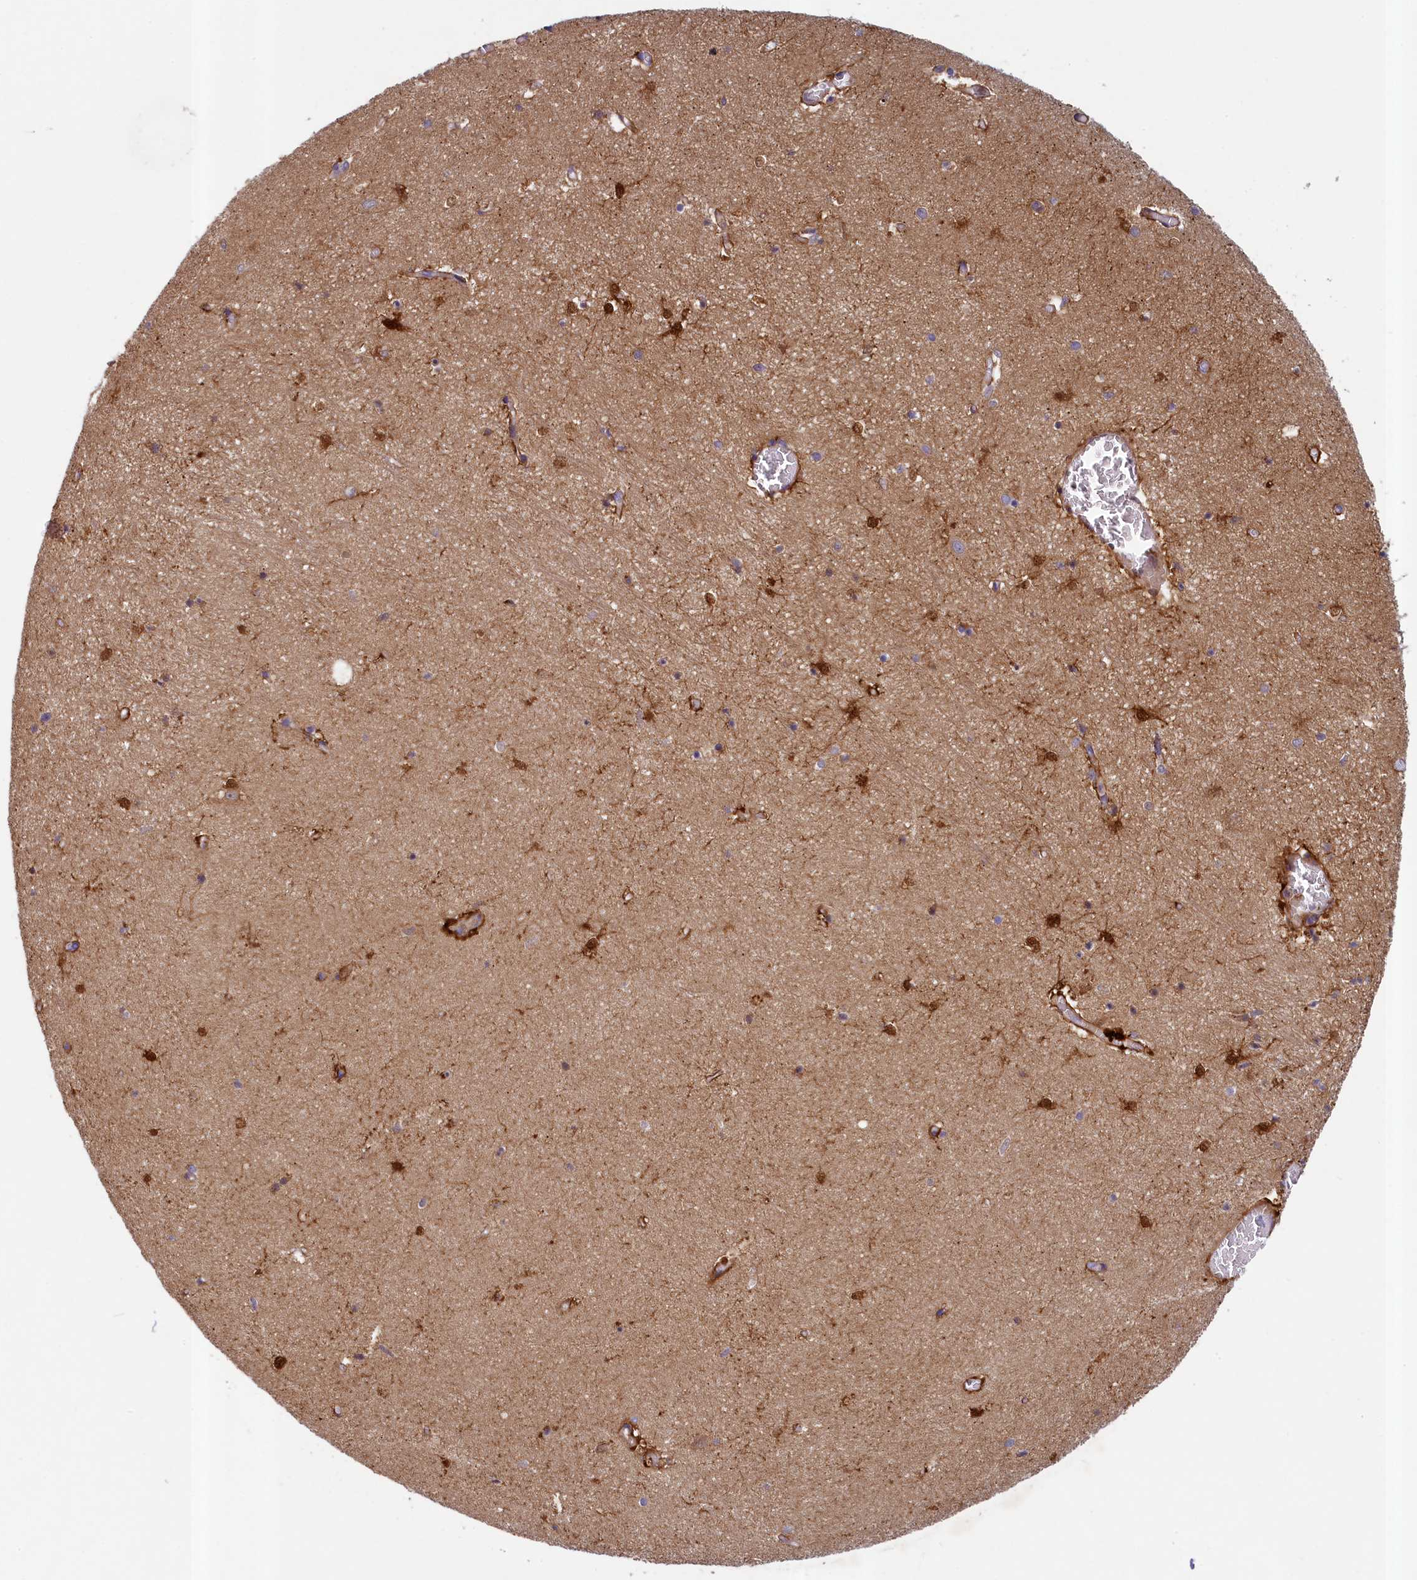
{"staining": {"intensity": "strong", "quantity": "<25%", "location": "cytoplasmic/membranous"}, "tissue": "hippocampus", "cell_type": "Glial cells", "image_type": "normal", "snomed": [{"axis": "morphology", "description": "Normal tissue, NOS"}, {"axis": "topography", "description": "Hippocampus"}], "caption": "Immunohistochemistry image of unremarkable hippocampus: human hippocampus stained using immunohistochemistry reveals medium levels of strong protein expression localized specifically in the cytoplasmic/membranous of glial cells, appearing as a cytoplasmic/membranous brown color.", "gene": "NUBP1", "patient": {"sex": "female", "age": 64}}